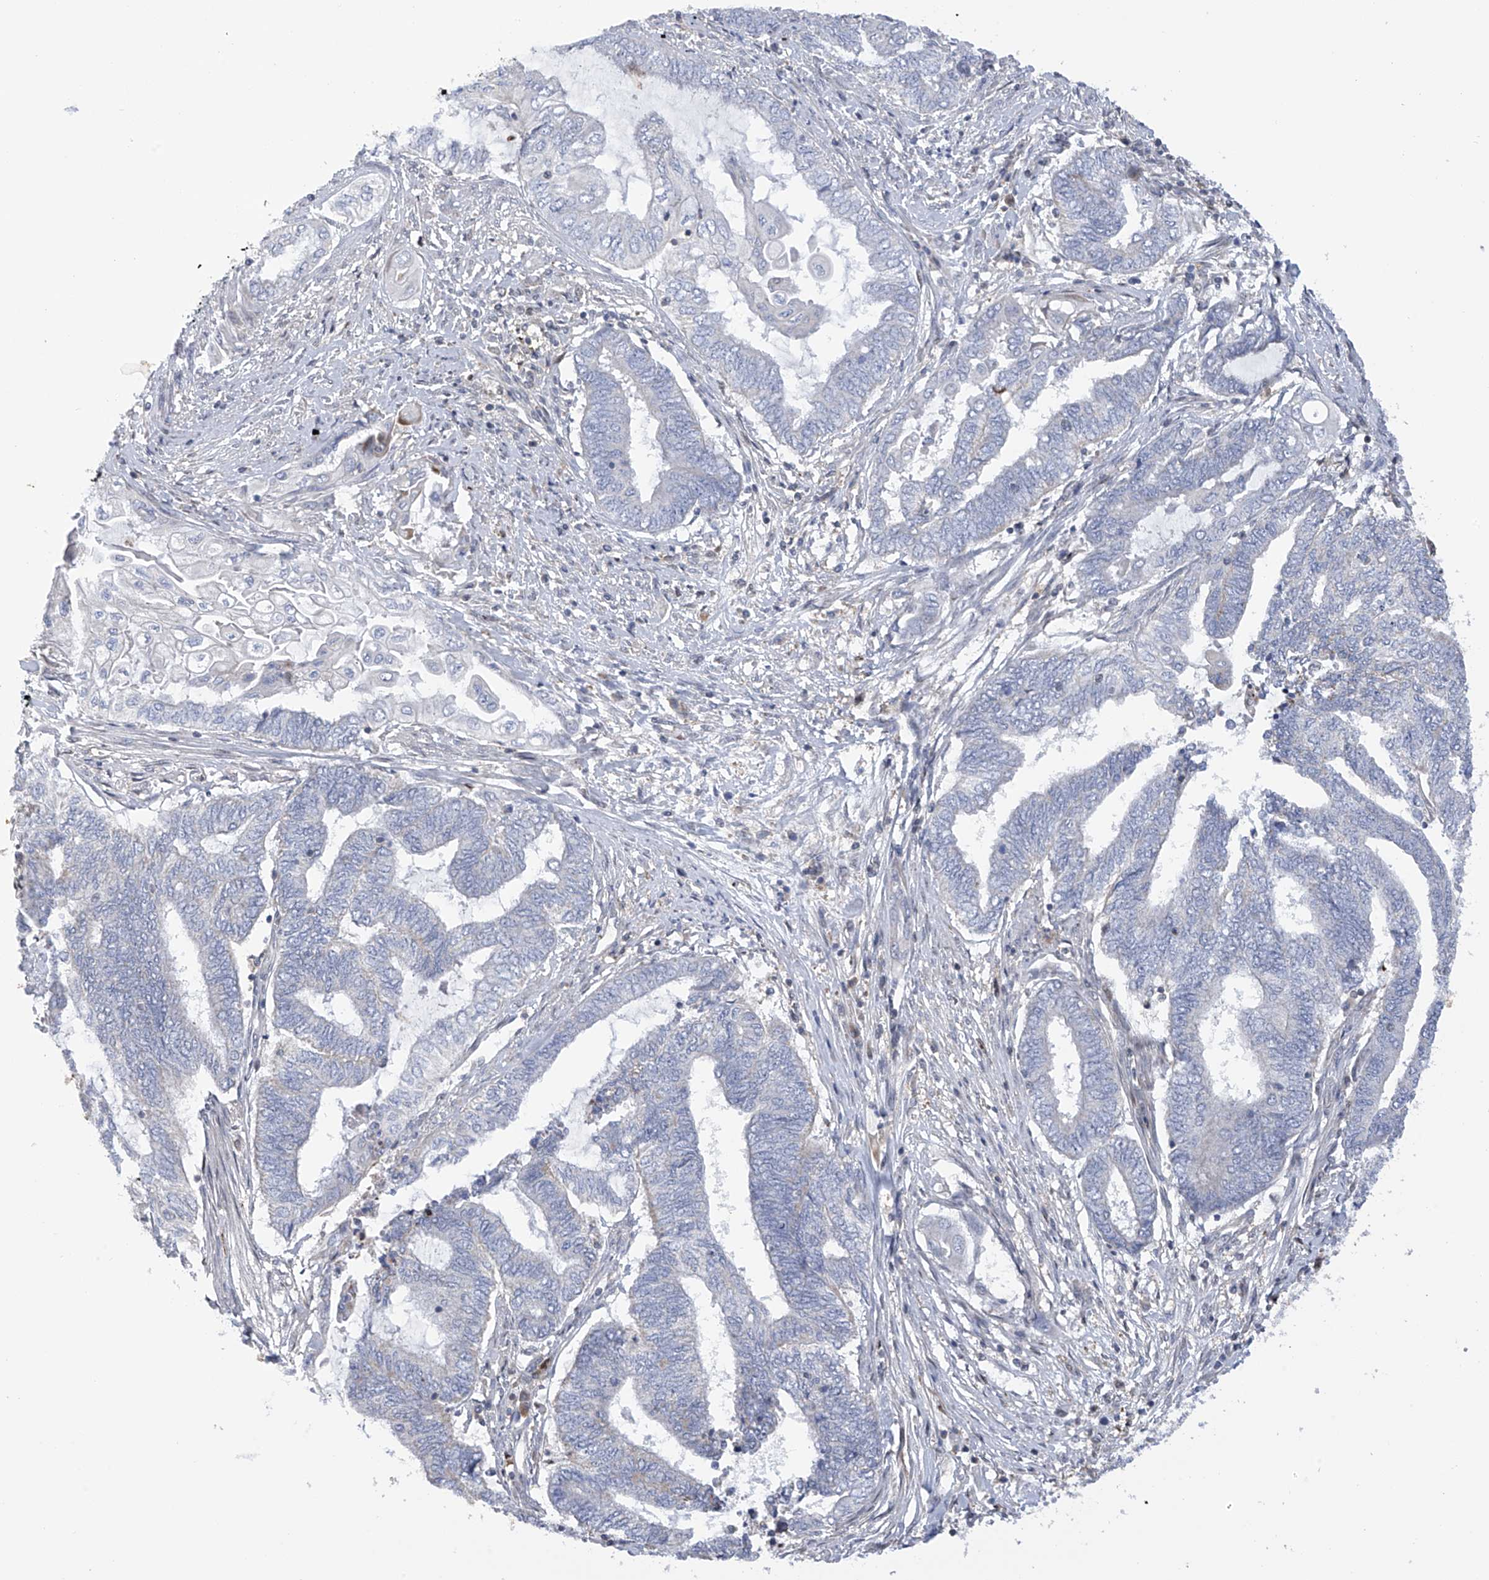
{"staining": {"intensity": "negative", "quantity": "none", "location": "none"}, "tissue": "endometrial cancer", "cell_type": "Tumor cells", "image_type": "cancer", "snomed": [{"axis": "morphology", "description": "Adenocarcinoma, NOS"}, {"axis": "topography", "description": "Uterus"}, {"axis": "topography", "description": "Endometrium"}], "caption": "High magnification brightfield microscopy of adenocarcinoma (endometrial) stained with DAB (brown) and counterstained with hematoxylin (blue): tumor cells show no significant positivity.", "gene": "SLCO4A1", "patient": {"sex": "female", "age": 70}}